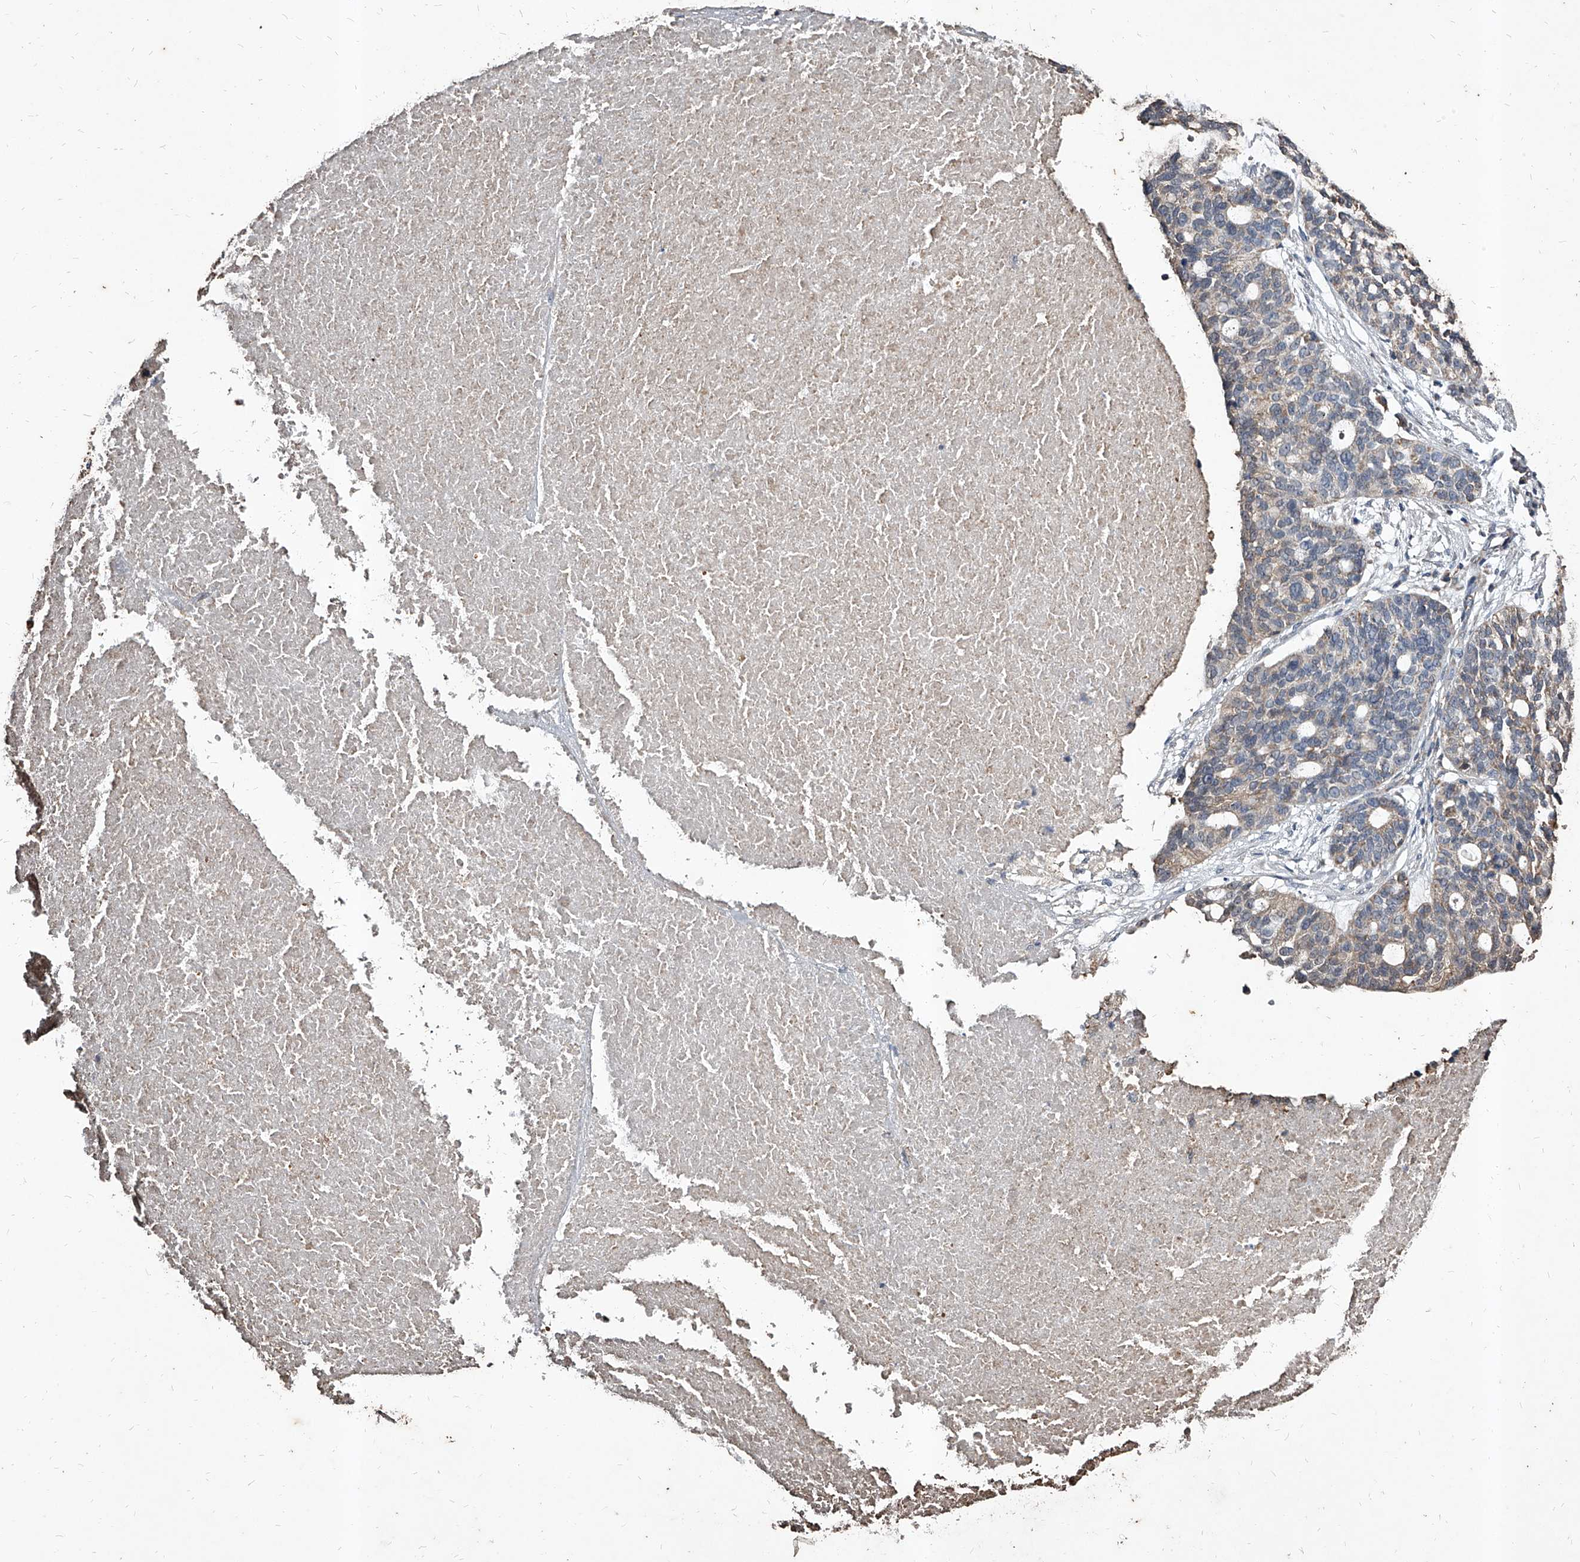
{"staining": {"intensity": "weak", "quantity": "25%-75%", "location": "cytoplasmic/membranous"}, "tissue": "ovarian cancer", "cell_type": "Tumor cells", "image_type": "cancer", "snomed": [{"axis": "morphology", "description": "Cystadenocarcinoma, serous, NOS"}, {"axis": "topography", "description": "Ovary"}], "caption": "The image reveals immunohistochemical staining of serous cystadenocarcinoma (ovarian). There is weak cytoplasmic/membranous expression is appreciated in approximately 25%-75% of tumor cells.", "gene": "GPR183", "patient": {"sex": "female", "age": 59}}